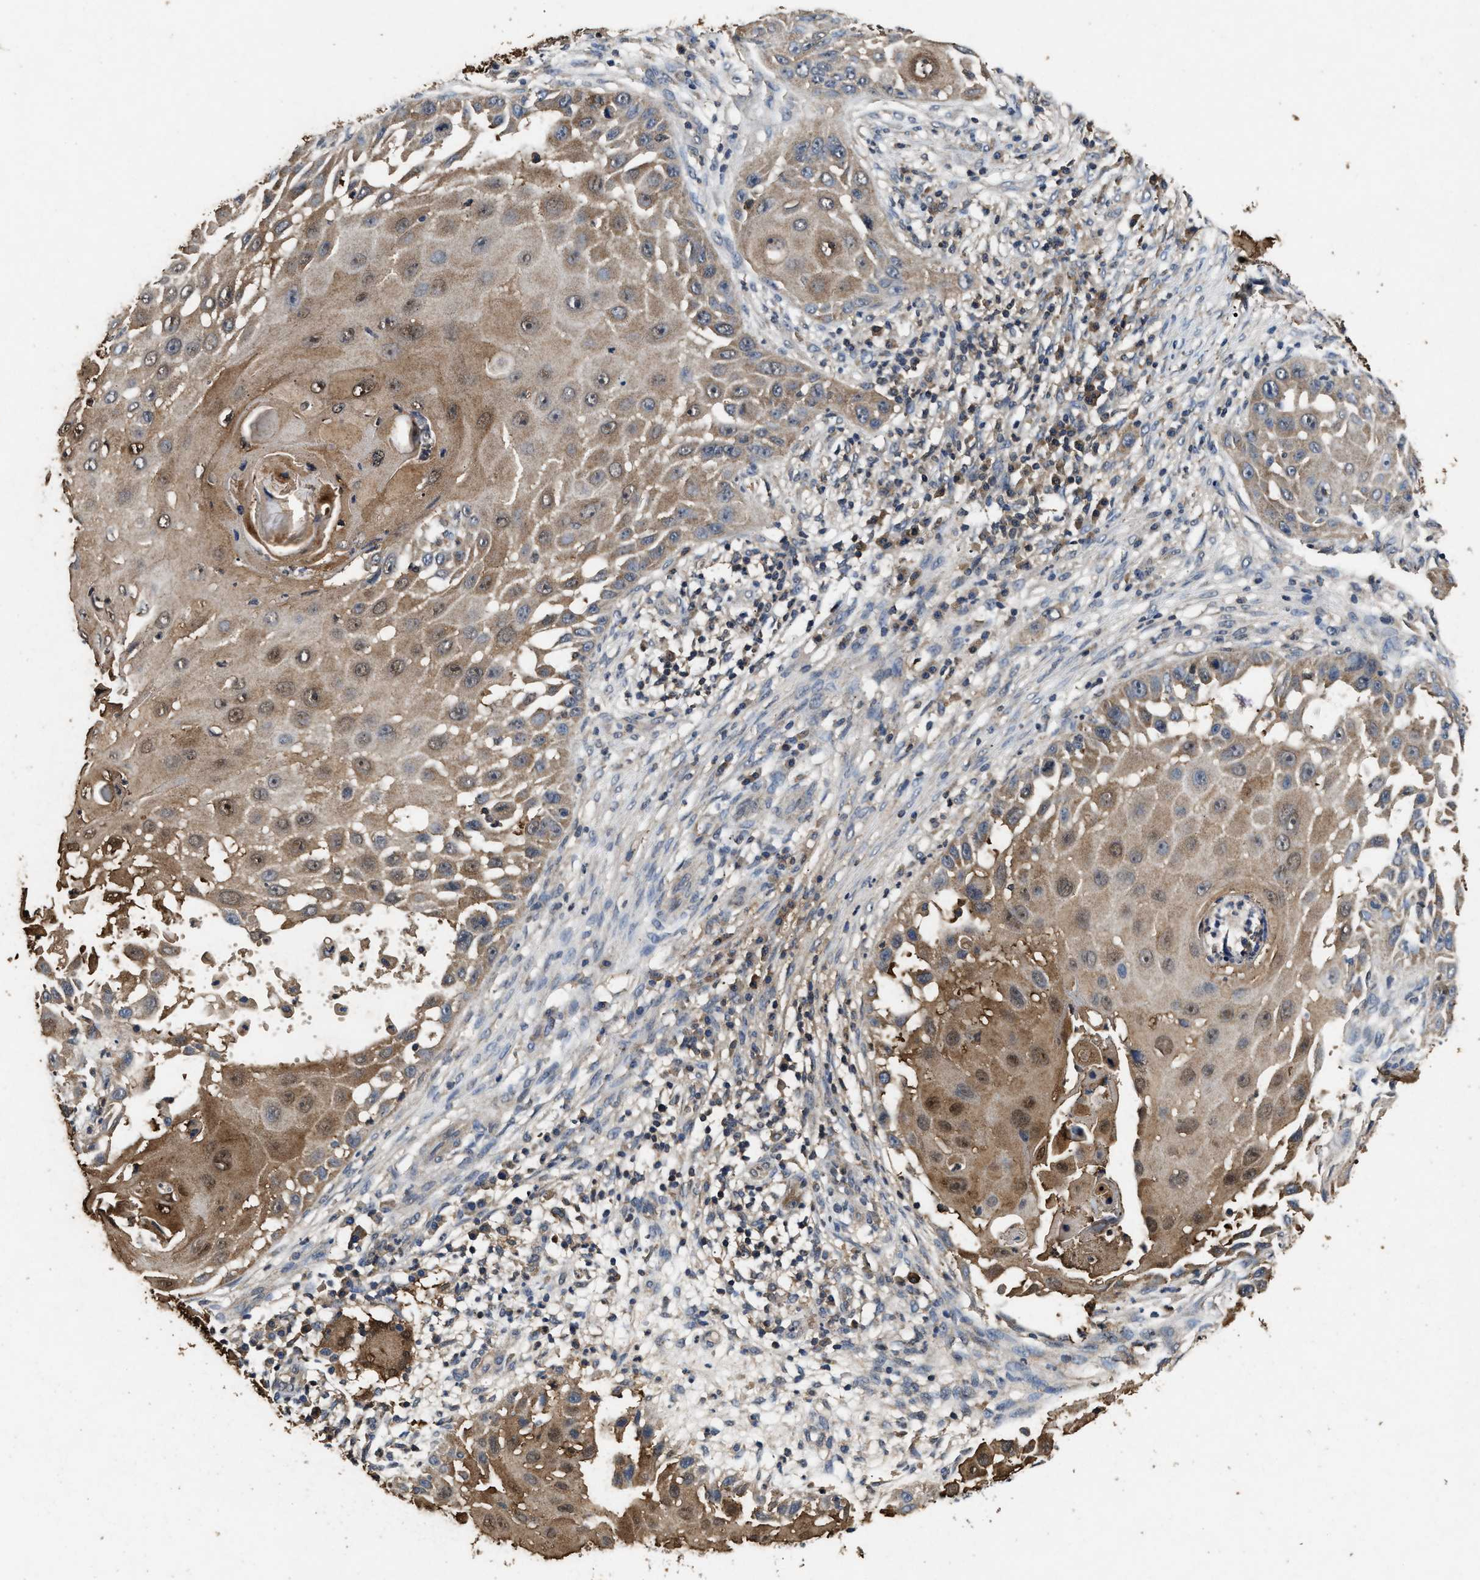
{"staining": {"intensity": "moderate", "quantity": "25%-75%", "location": "cytoplasmic/membranous,nuclear"}, "tissue": "skin cancer", "cell_type": "Tumor cells", "image_type": "cancer", "snomed": [{"axis": "morphology", "description": "Squamous cell carcinoma, NOS"}, {"axis": "topography", "description": "Skin"}], "caption": "A histopathology image showing moderate cytoplasmic/membranous and nuclear positivity in approximately 25%-75% of tumor cells in skin cancer, as visualized by brown immunohistochemical staining.", "gene": "ACAT2", "patient": {"sex": "female", "age": 44}}